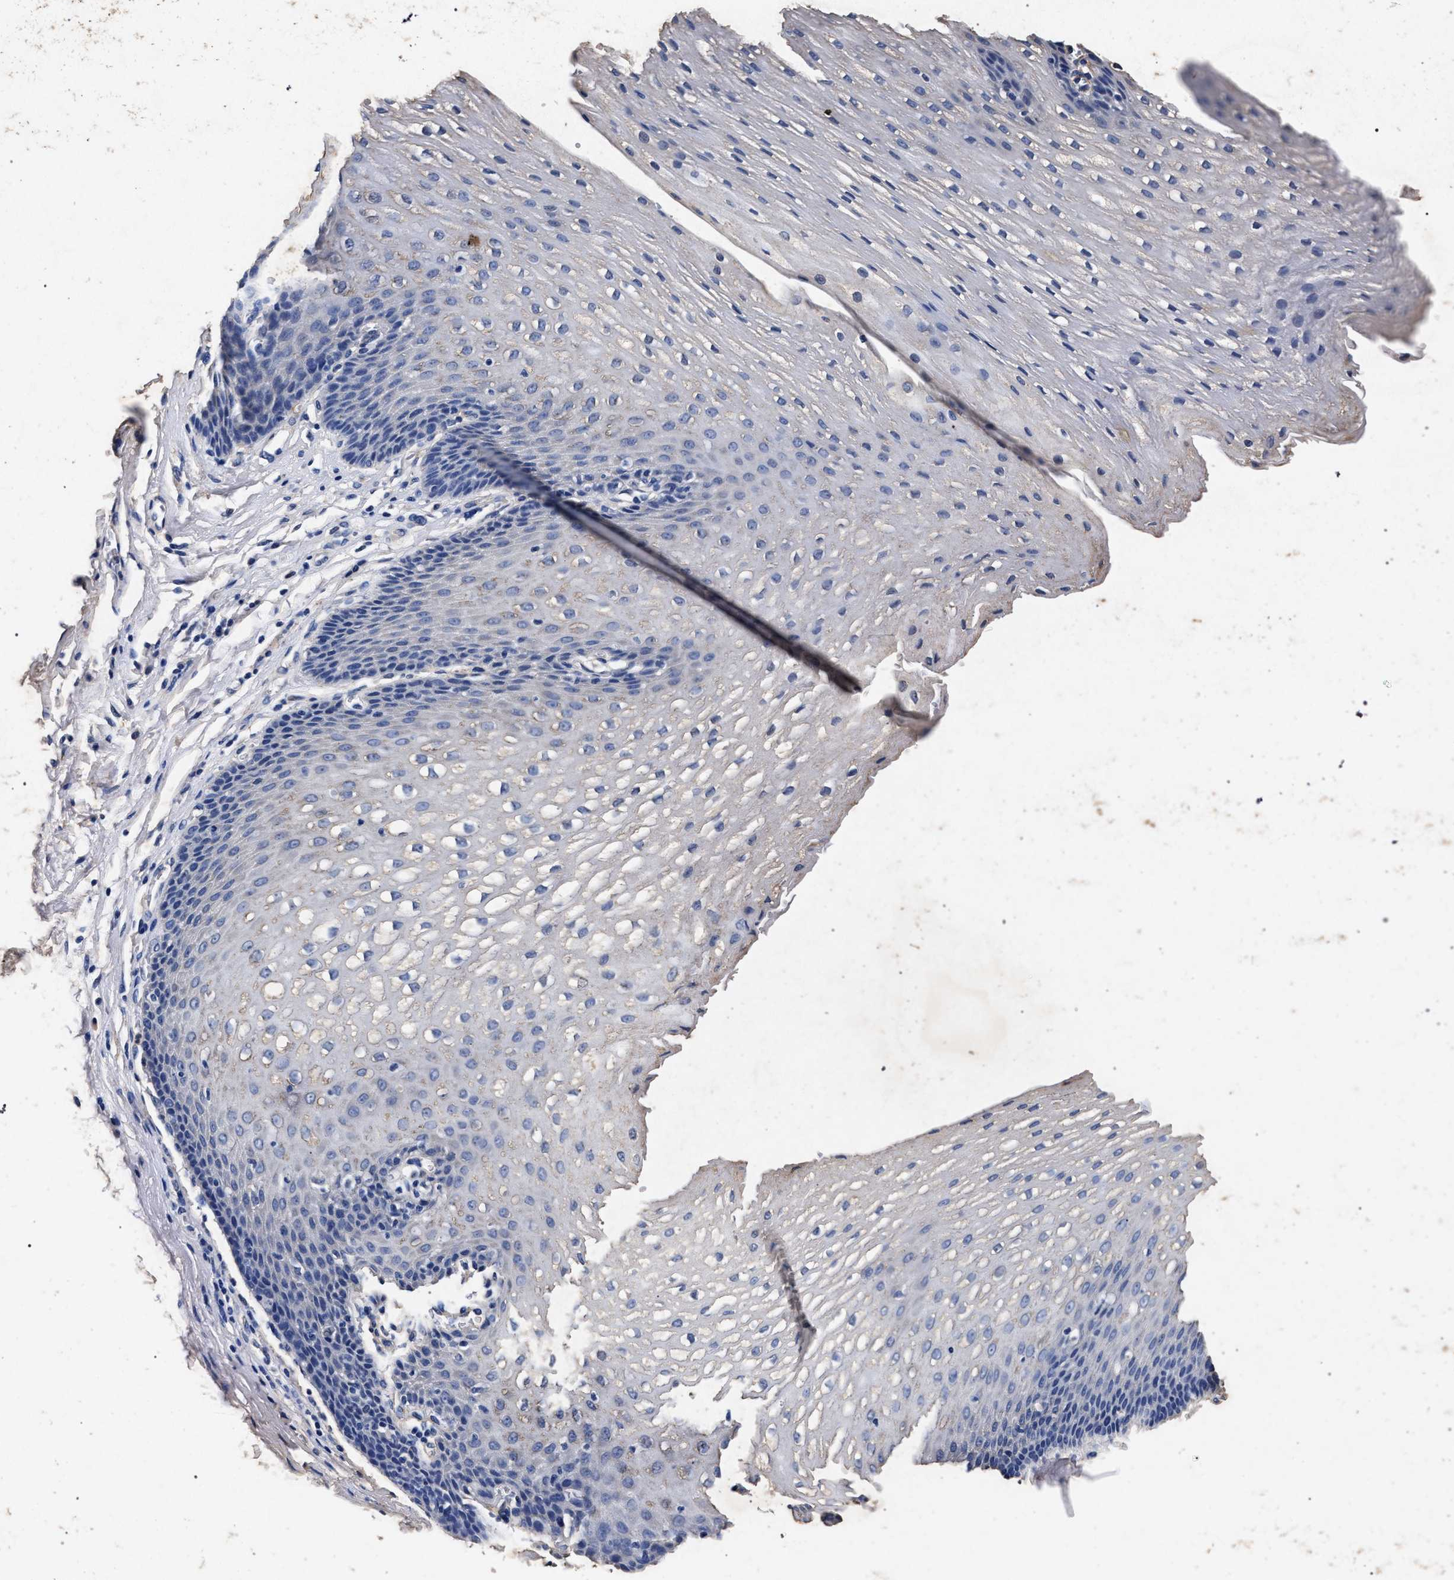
{"staining": {"intensity": "weak", "quantity": "<25%", "location": "cytoplasmic/membranous"}, "tissue": "esophagus", "cell_type": "Squamous epithelial cells", "image_type": "normal", "snomed": [{"axis": "morphology", "description": "Normal tissue, NOS"}, {"axis": "topography", "description": "Esophagus"}], "caption": "IHC image of unremarkable human esophagus stained for a protein (brown), which shows no positivity in squamous epithelial cells.", "gene": "ATP1A2", "patient": {"sex": "male", "age": 48}}